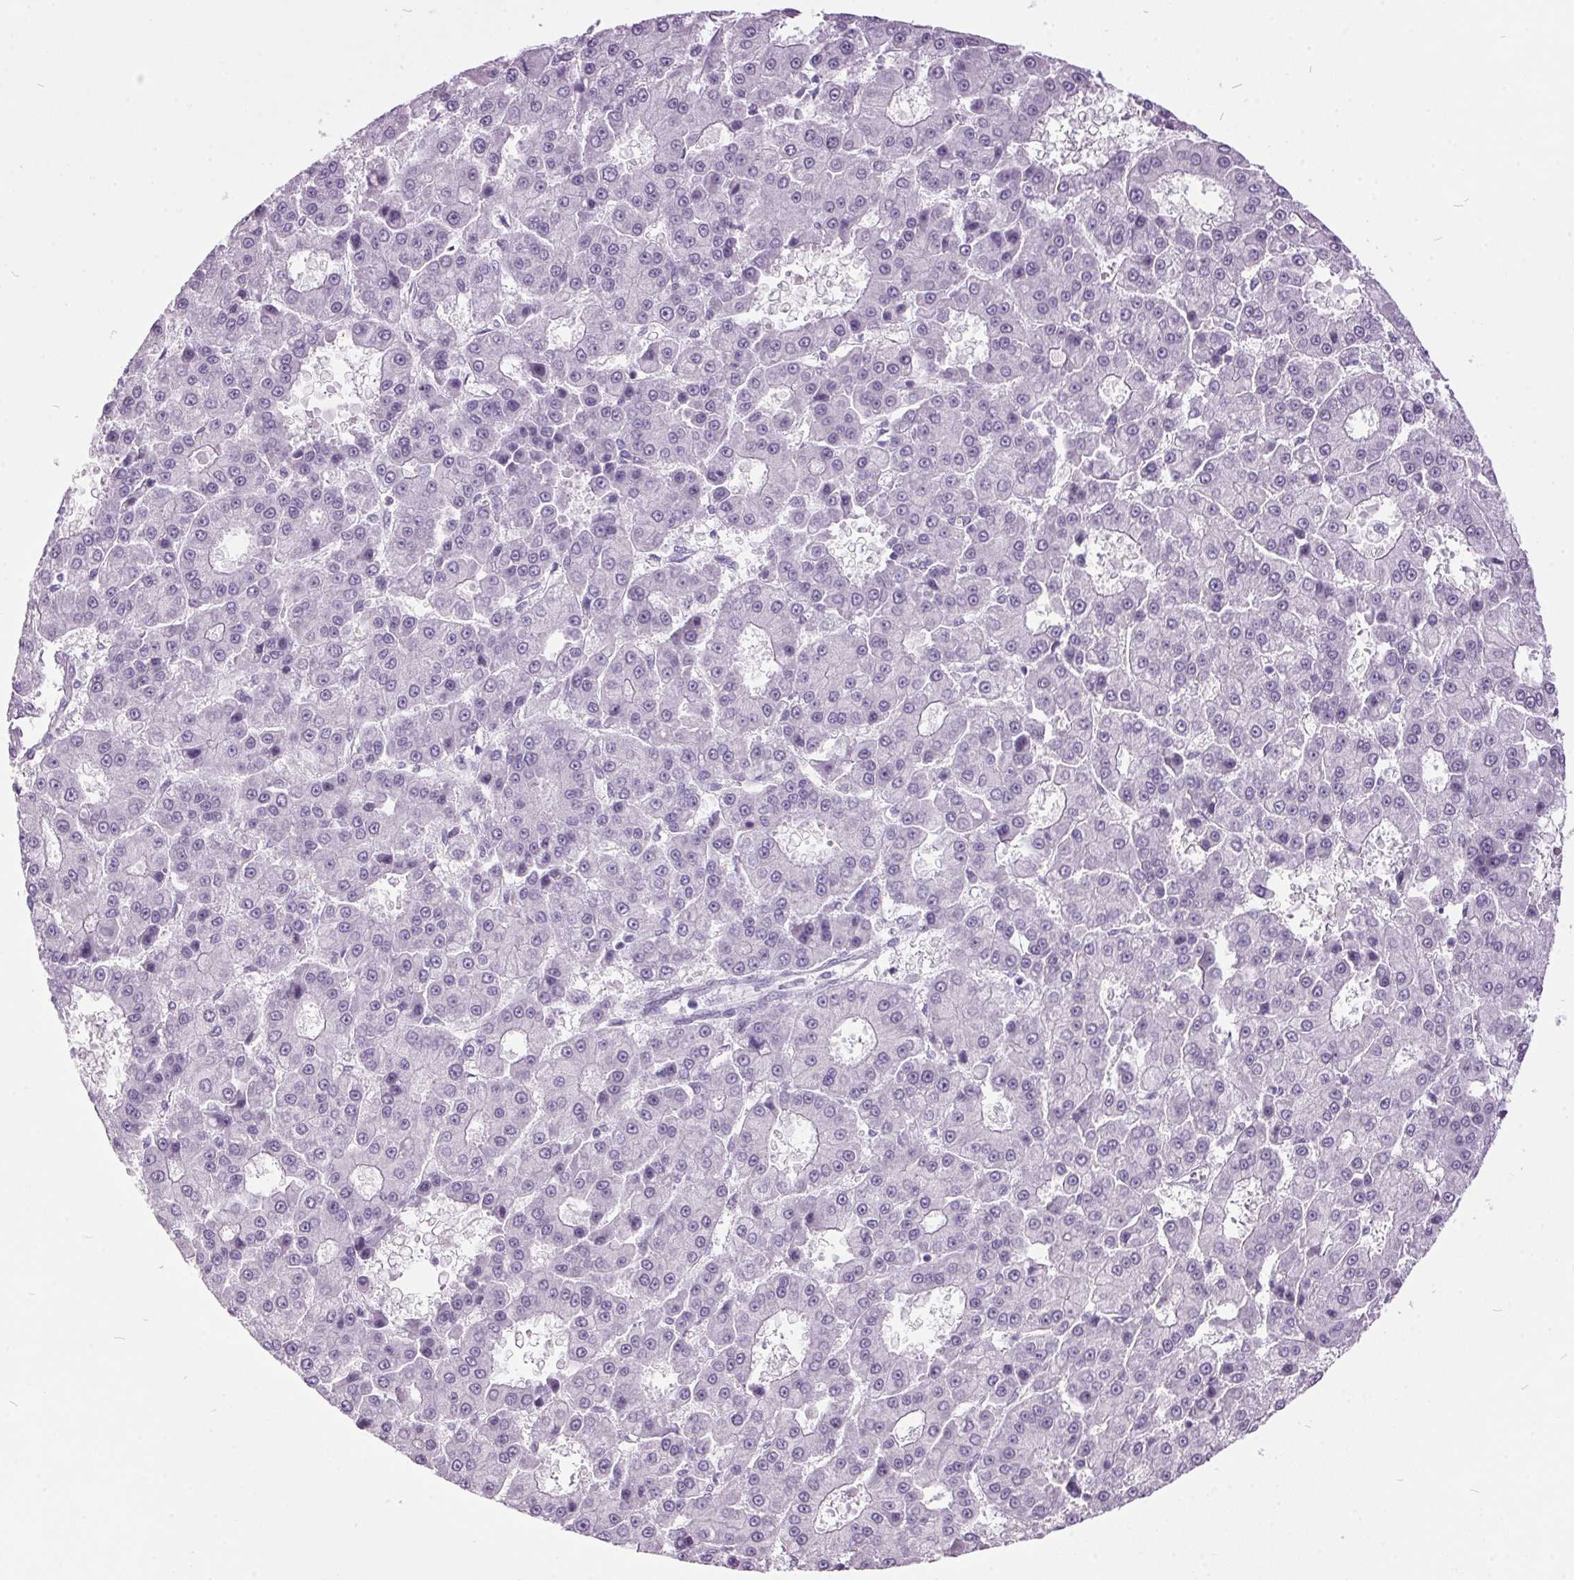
{"staining": {"intensity": "negative", "quantity": "none", "location": "none"}, "tissue": "liver cancer", "cell_type": "Tumor cells", "image_type": "cancer", "snomed": [{"axis": "morphology", "description": "Carcinoma, Hepatocellular, NOS"}, {"axis": "topography", "description": "Liver"}], "caption": "Tumor cells are negative for brown protein staining in liver hepatocellular carcinoma.", "gene": "ODAD2", "patient": {"sex": "male", "age": 70}}